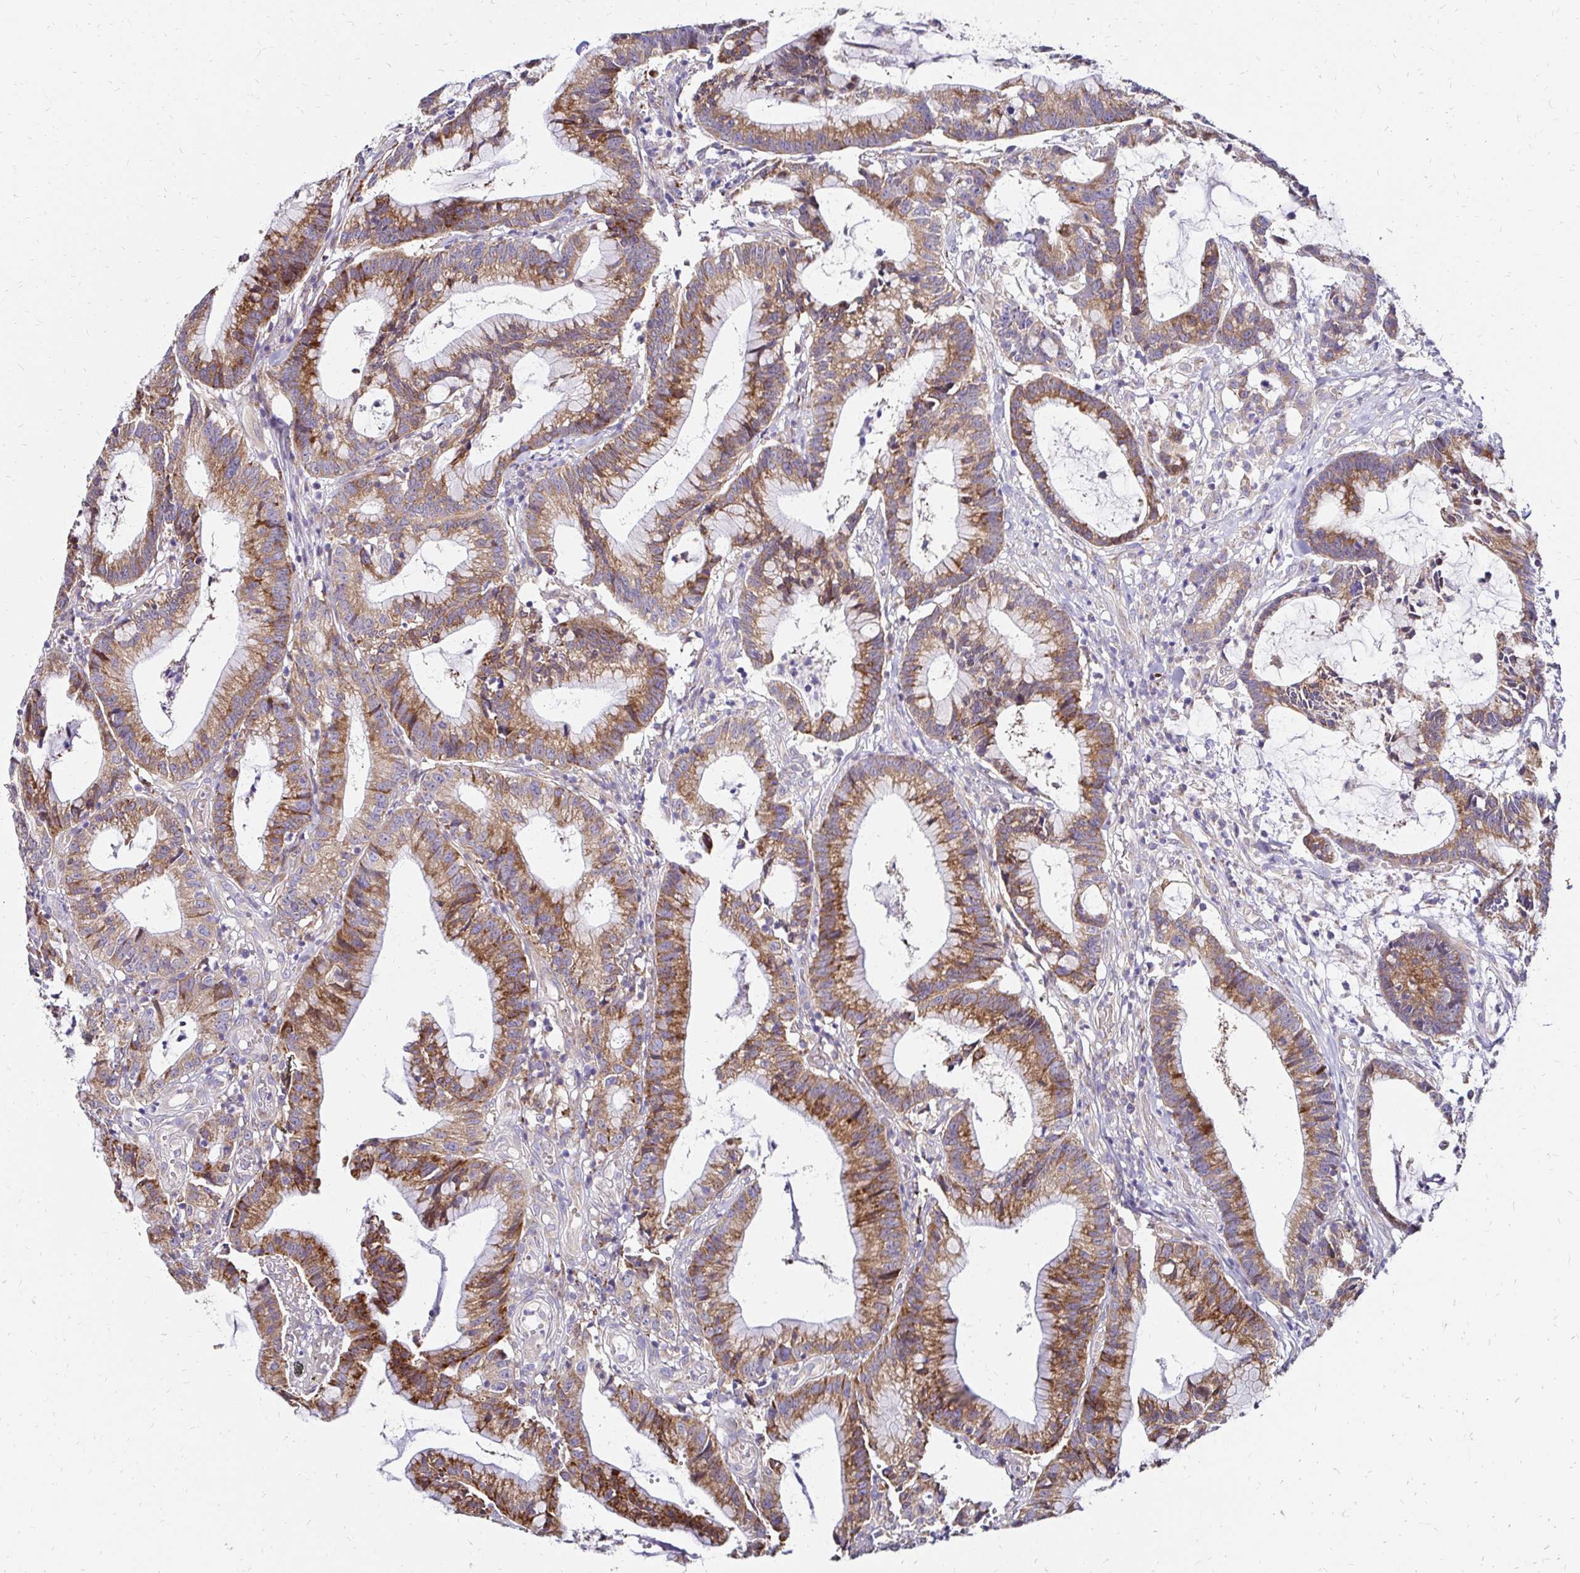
{"staining": {"intensity": "moderate", "quantity": ">75%", "location": "cytoplasmic/membranous"}, "tissue": "colorectal cancer", "cell_type": "Tumor cells", "image_type": "cancer", "snomed": [{"axis": "morphology", "description": "Adenocarcinoma, NOS"}, {"axis": "topography", "description": "Colon"}], "caption": "A photomicrograph showing moderate cytoplasmic/membranous expression in about >75% of tumor cells in colorectal adenocarcinoma, as visualized by brown immunohistochemical staining.", "gene": "IDUA", "patient": {"sex": "female", "age": 78}}